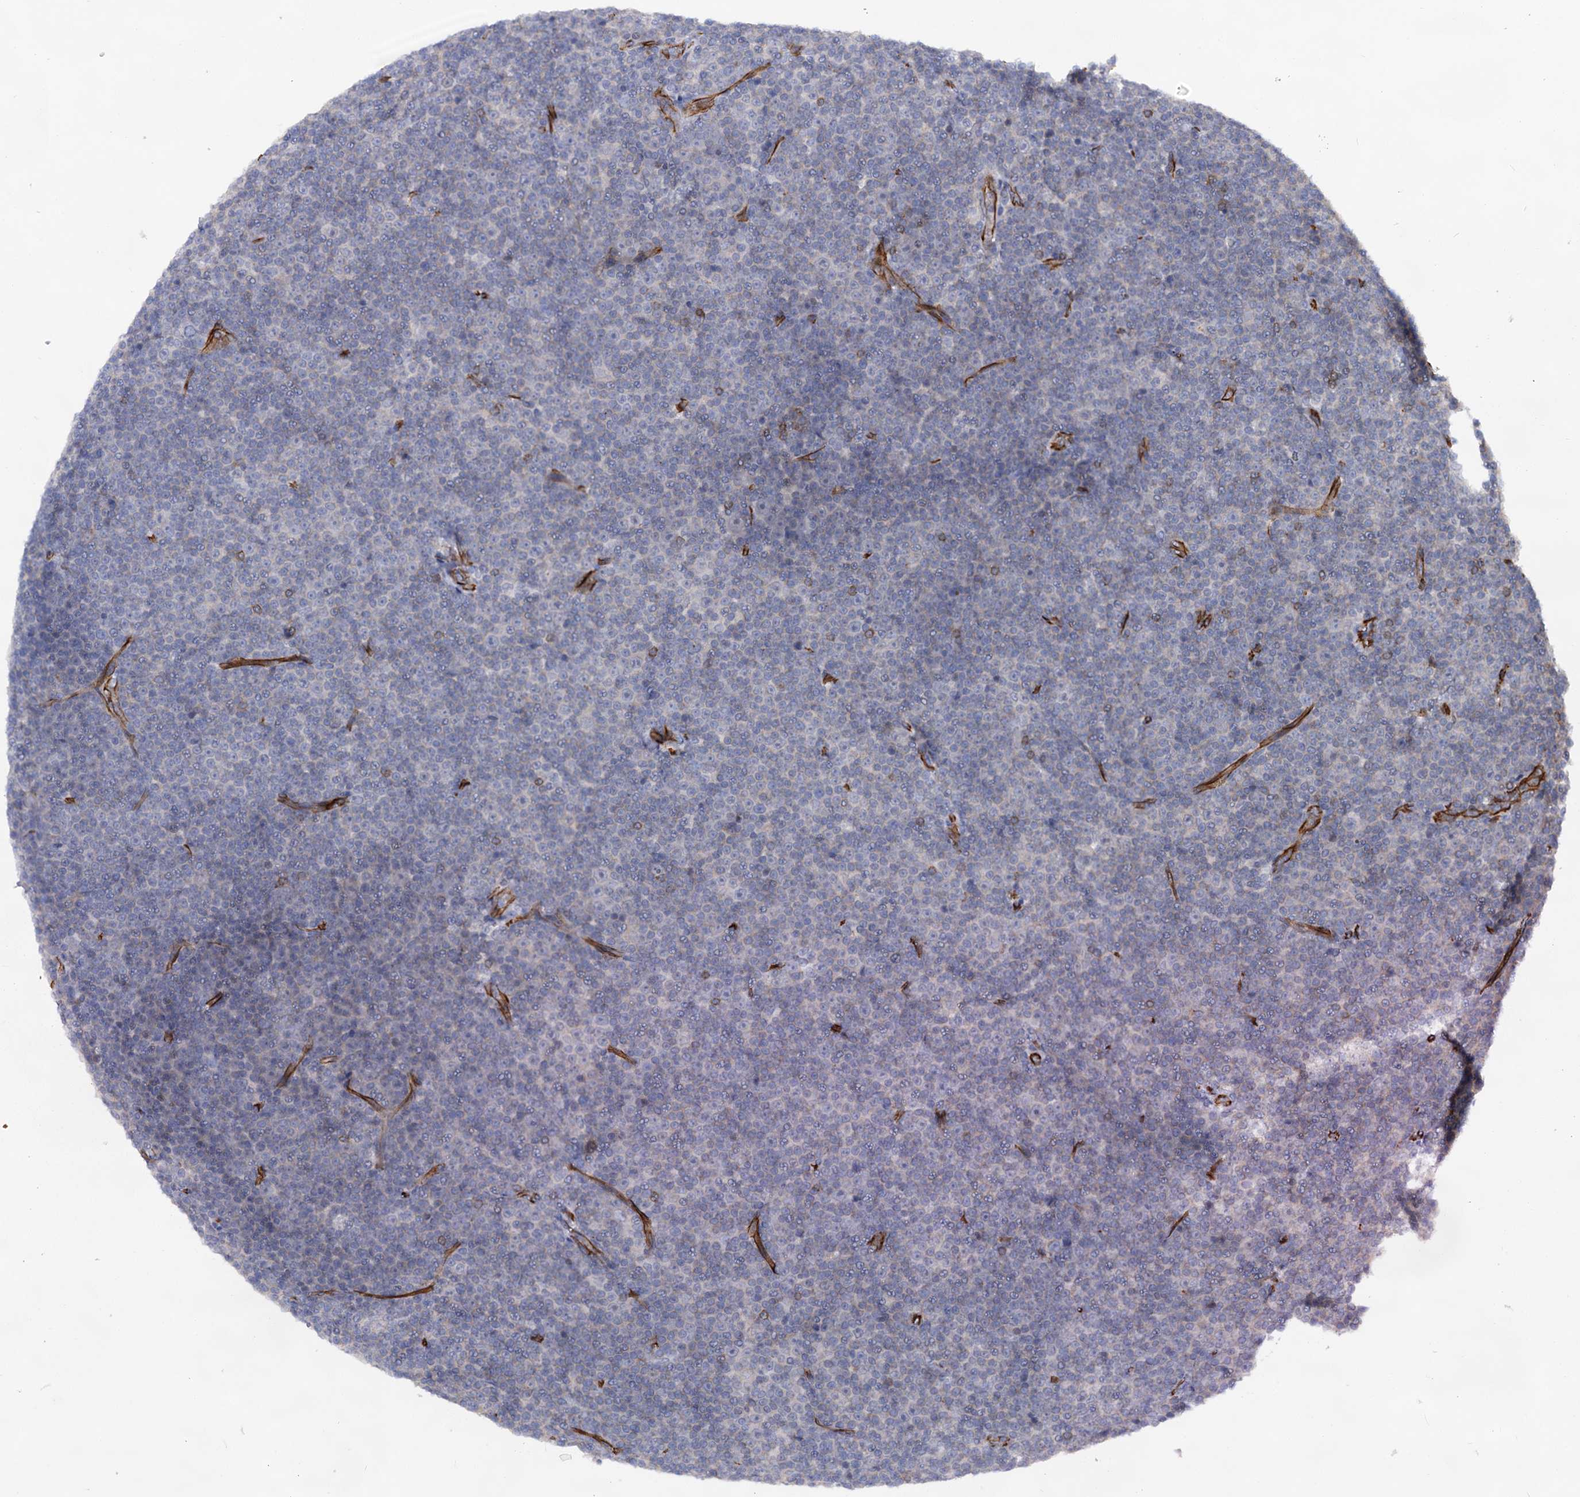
{"staining": {"intensity": "negative", "quantity": "none", "location": "none"}, "tissue": "lymphoma", "cell_type": "Tumor cells", "image_type": "cancer", "snomed": [{"axis": "morphology", "description": "Malignant lymphoma, non-Hodgkin's type, Low grade"}, {"axis": "topography", "description": "Lymph node"}], "caption": "Immunohistochemistry (IHC) of lymphoma shows no expression in tumor cells. (Immunohistochemistry (IHC), brightfield microscopy, high magnification).", "gene": "ABLIM1", "patient": {"sex": "female", "age": 67}}